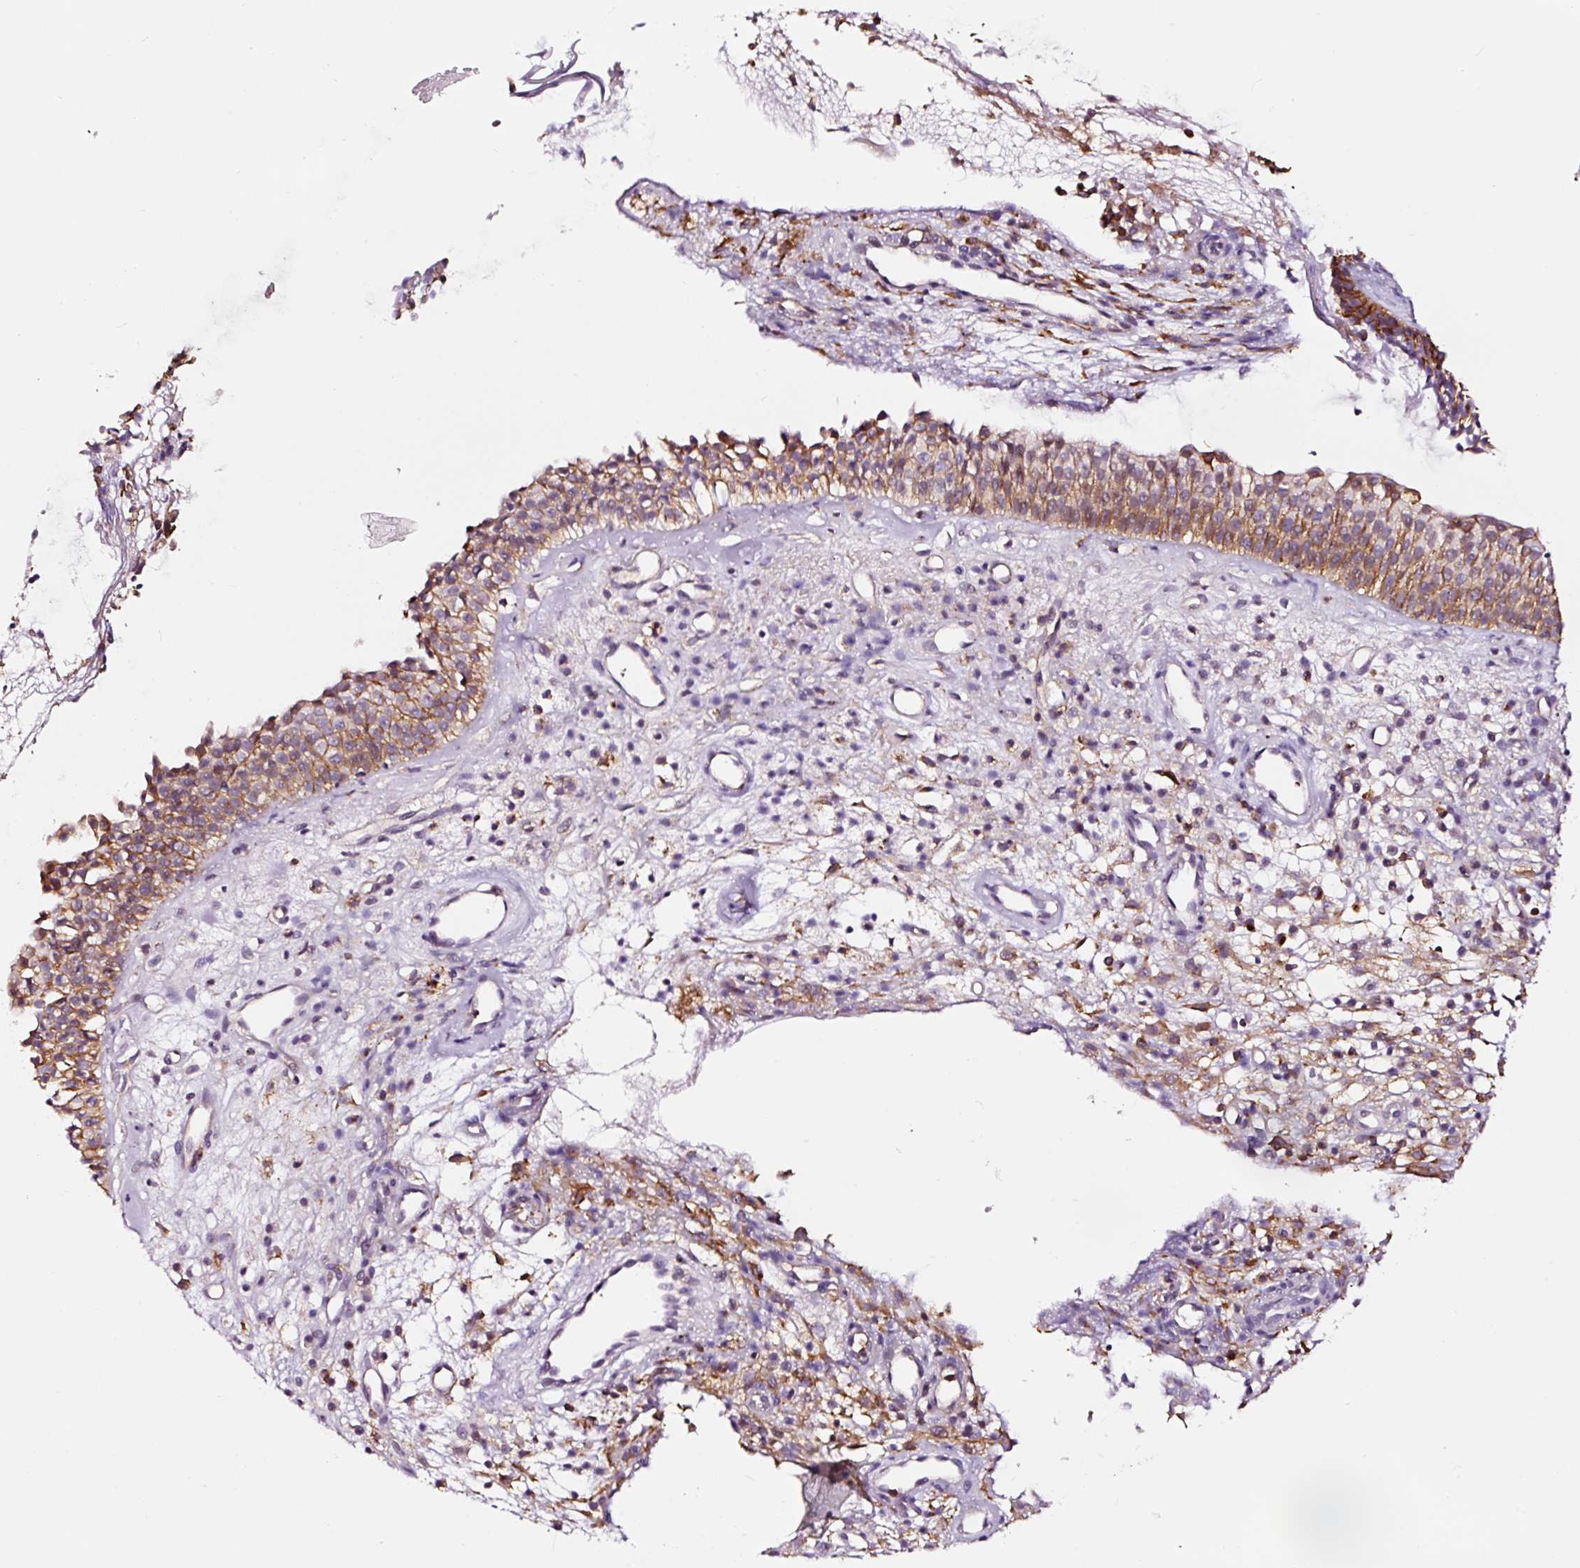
{"staining": {"intensity": "moderate", "quantity": ">75%", "location": "cytoplasmic/membranous"}, "tissue": "nasopharynx", "cell_type": "Respiratory epithelial cells", "image_type": "normal", "snomed": [{"axis": "morphology", "description": "Normal tissue, NOS"}, {"axis": "topography", "description": "Nasopharynx"}], "caption": "Moderate cytoplasmic/membranous staining is present in about >75% of respiratory epithelial cells in normal nasopharynx.", "gene": "ADD3", "patient": {"sex": "male", "age": 21}}